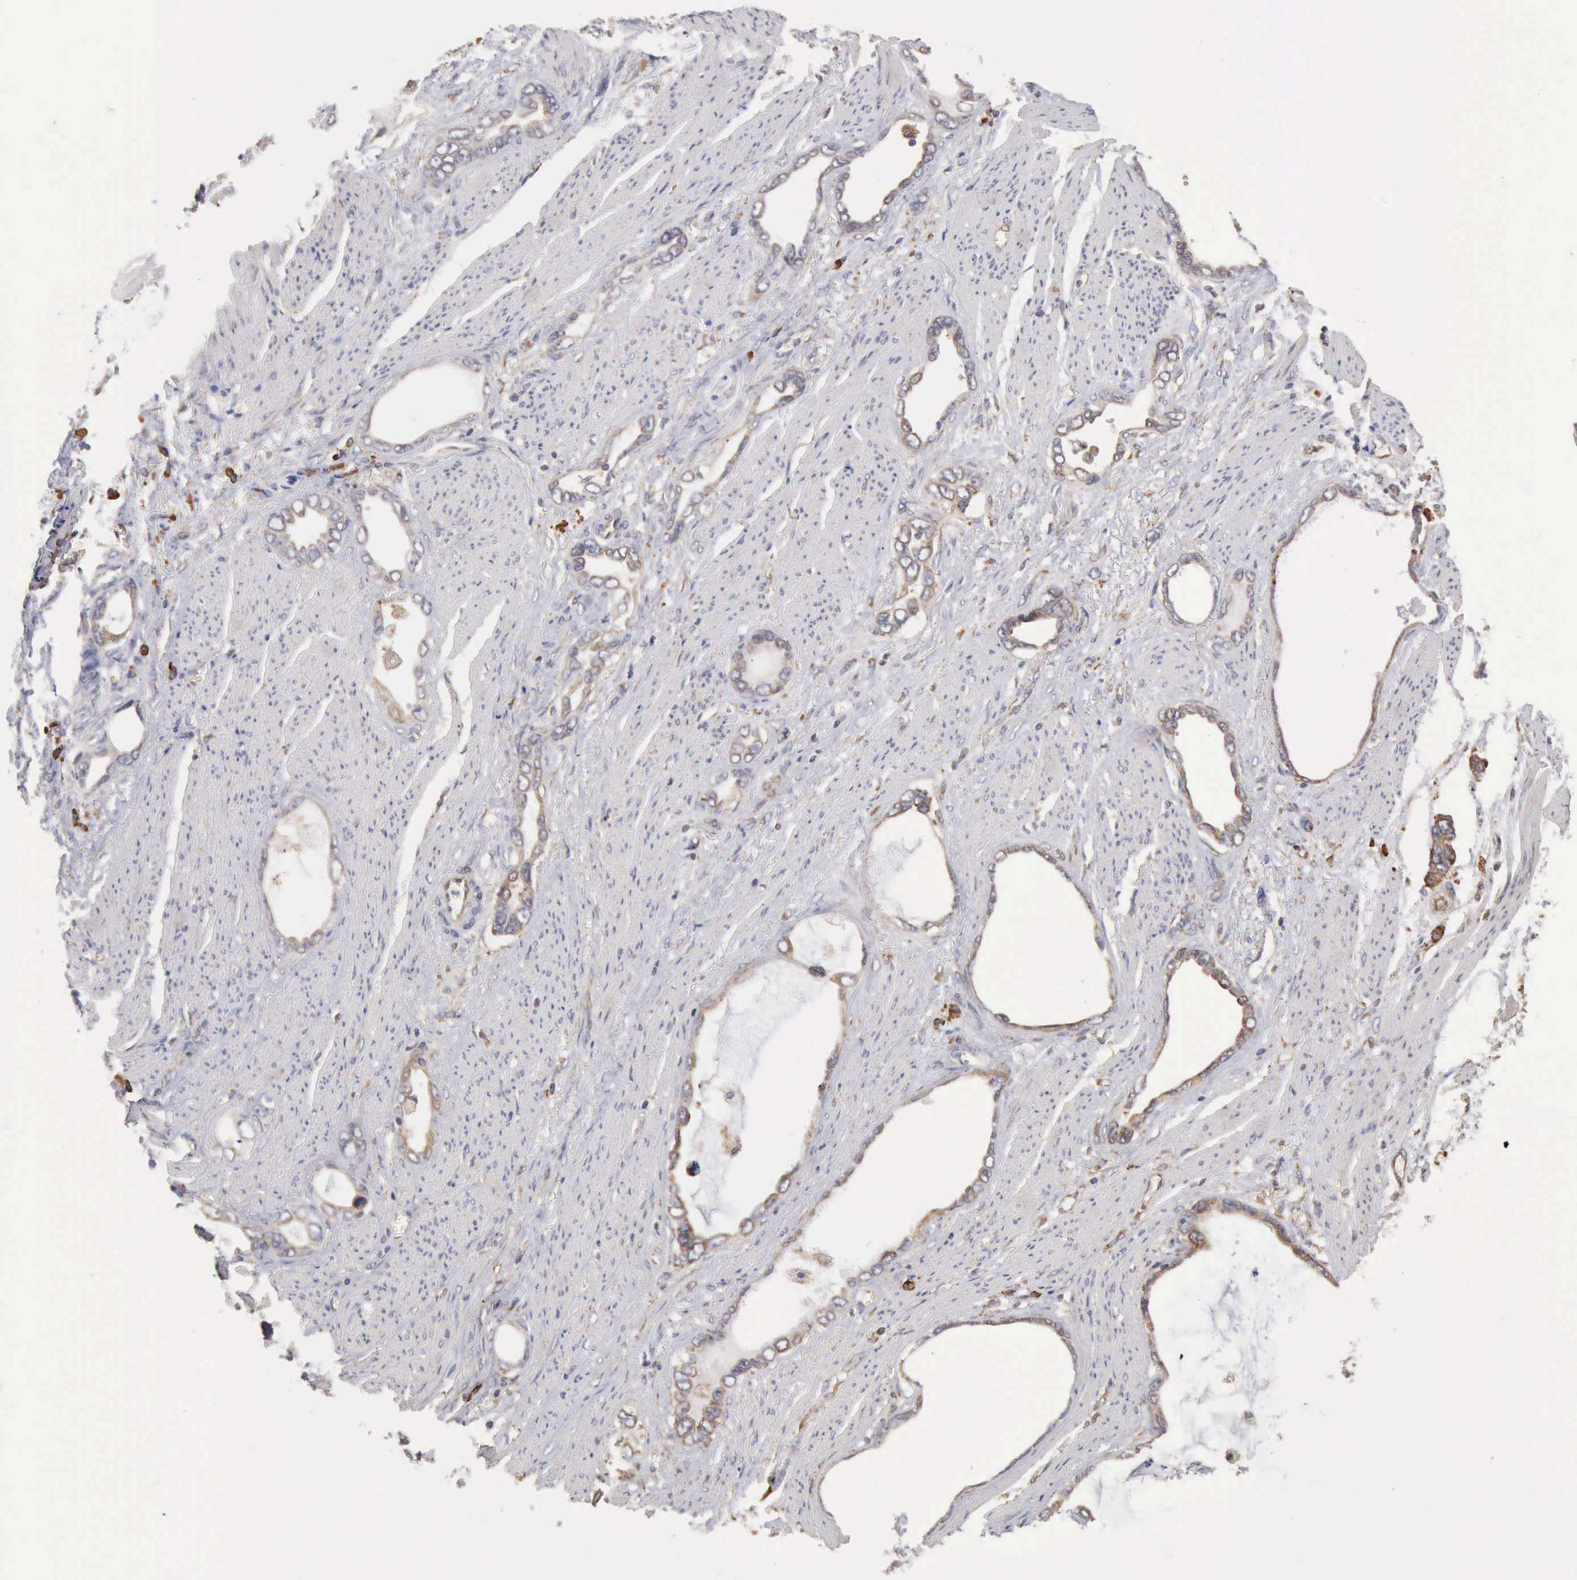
{"staining": {"intensity": "weak", "quantity": "25%-75%", "location": "cytoplasmic/membranous"}, "tissue": "stomach cancer", "cell_type": "Tumor cells", "image_type": "cancer", "snomed": [{"axis": "morphology", "description": "Adenocarcinoma, NOS"}, {"axis": "topography", "description": "Stomach"}], "caption": "Adenocarcinoma (stomach) stained with a brown dye shows weak cytoplasmic/membranous positive expression in about 25%-75% of tumor cells.", "gene": "GPR101", "patient": {"sex": "male", "age": 78}}